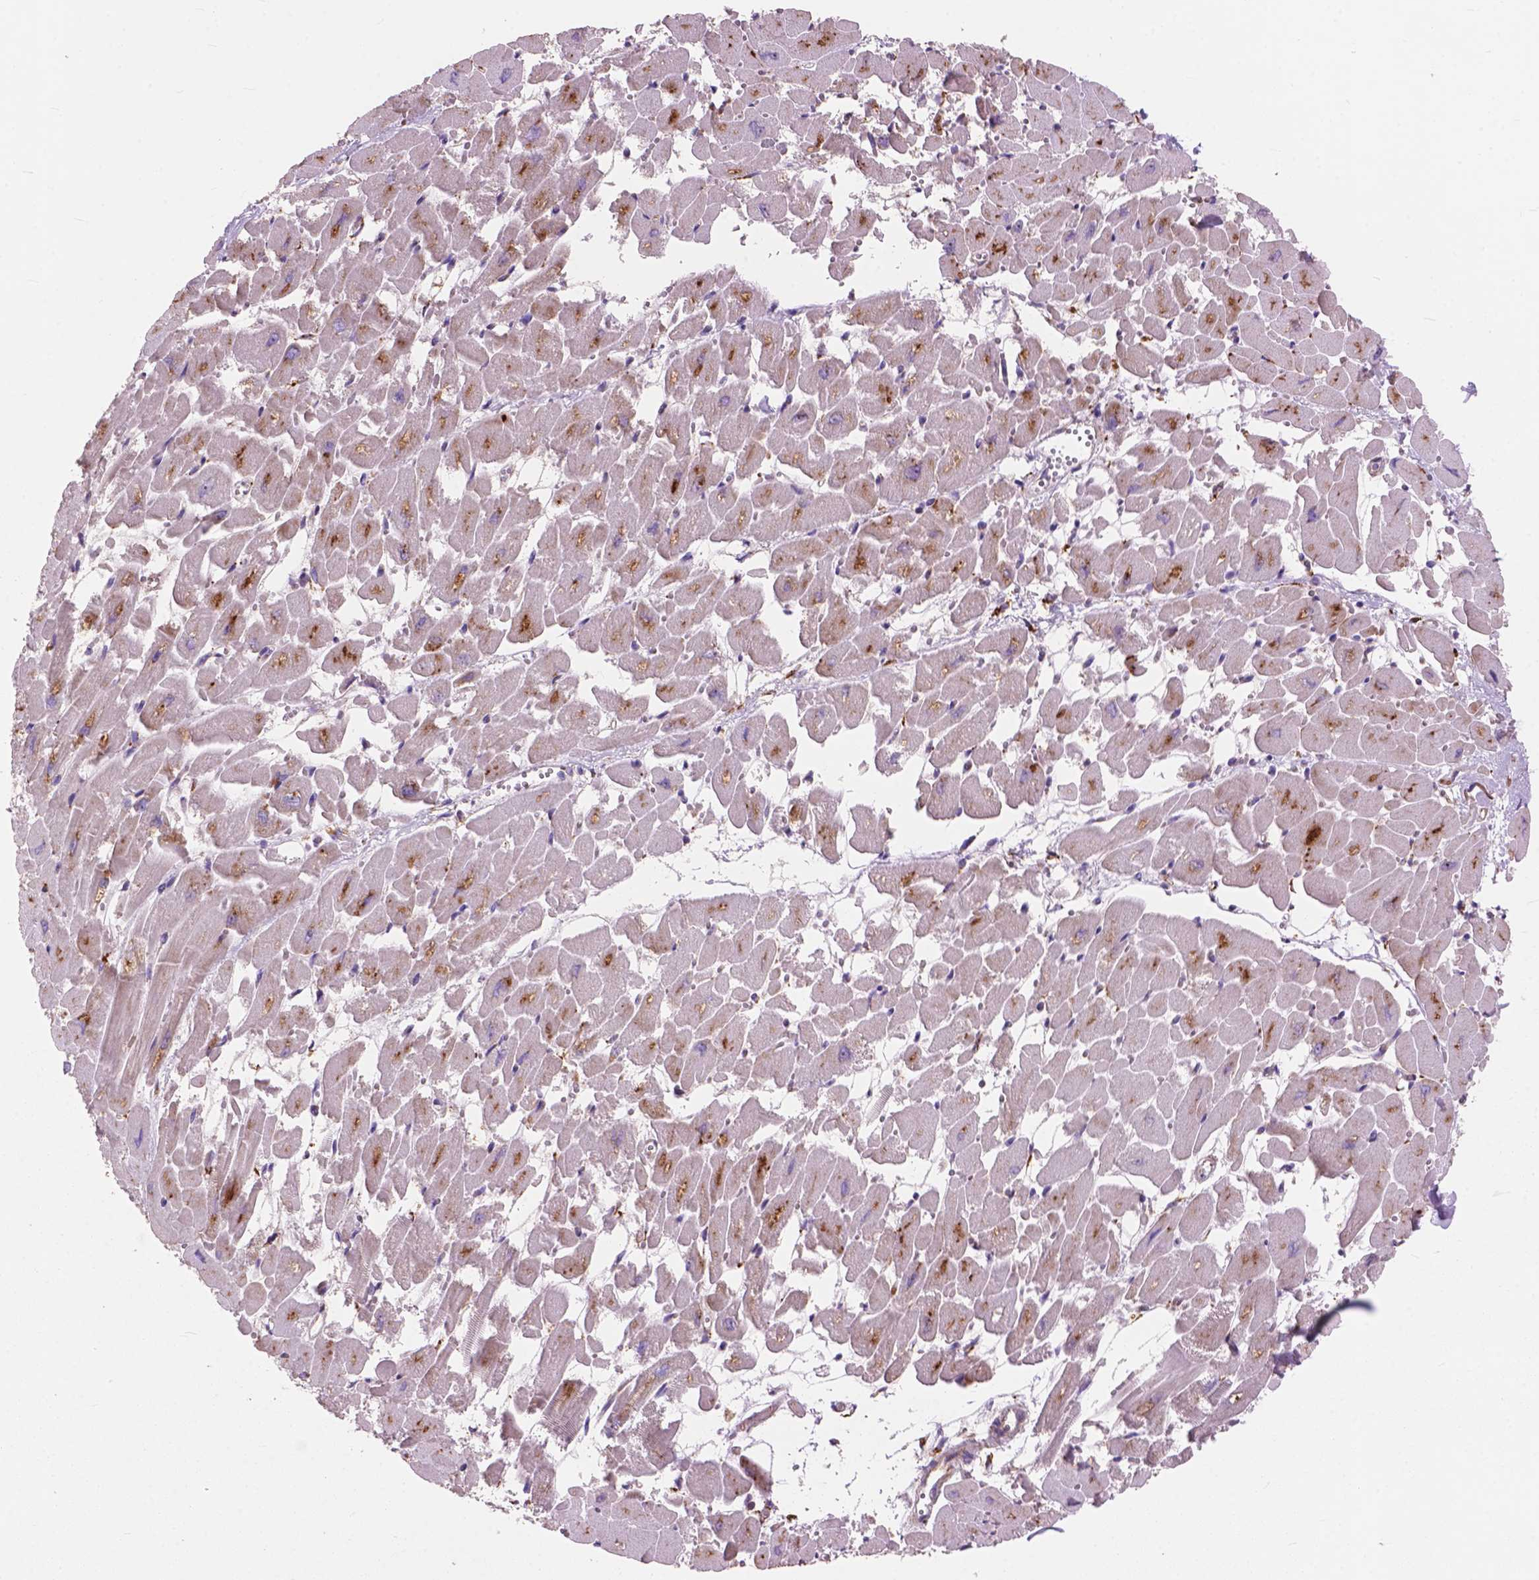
{"staining": {"intensity": "negative", "quantity": "none", "location": "none"}, "tissue": "heart muscle", "cell_type": "Cardiomyocytes", "image_type": "normal", "snomed": [{"axis": "morphology", "description": "Normal tissue, NOS"}, {"axis": "topography", "description": "Heart"}], "caption": "Immunohistochemistry (IHC) photomicrograph of normal heart muscle: heart muscle stained with DAB (3,3'-diaminobenzidine) displays no significant protein expression in cardiomyocytes.", "gene": "RPL37A", "patient": {"sex": "female", "age": 52}}